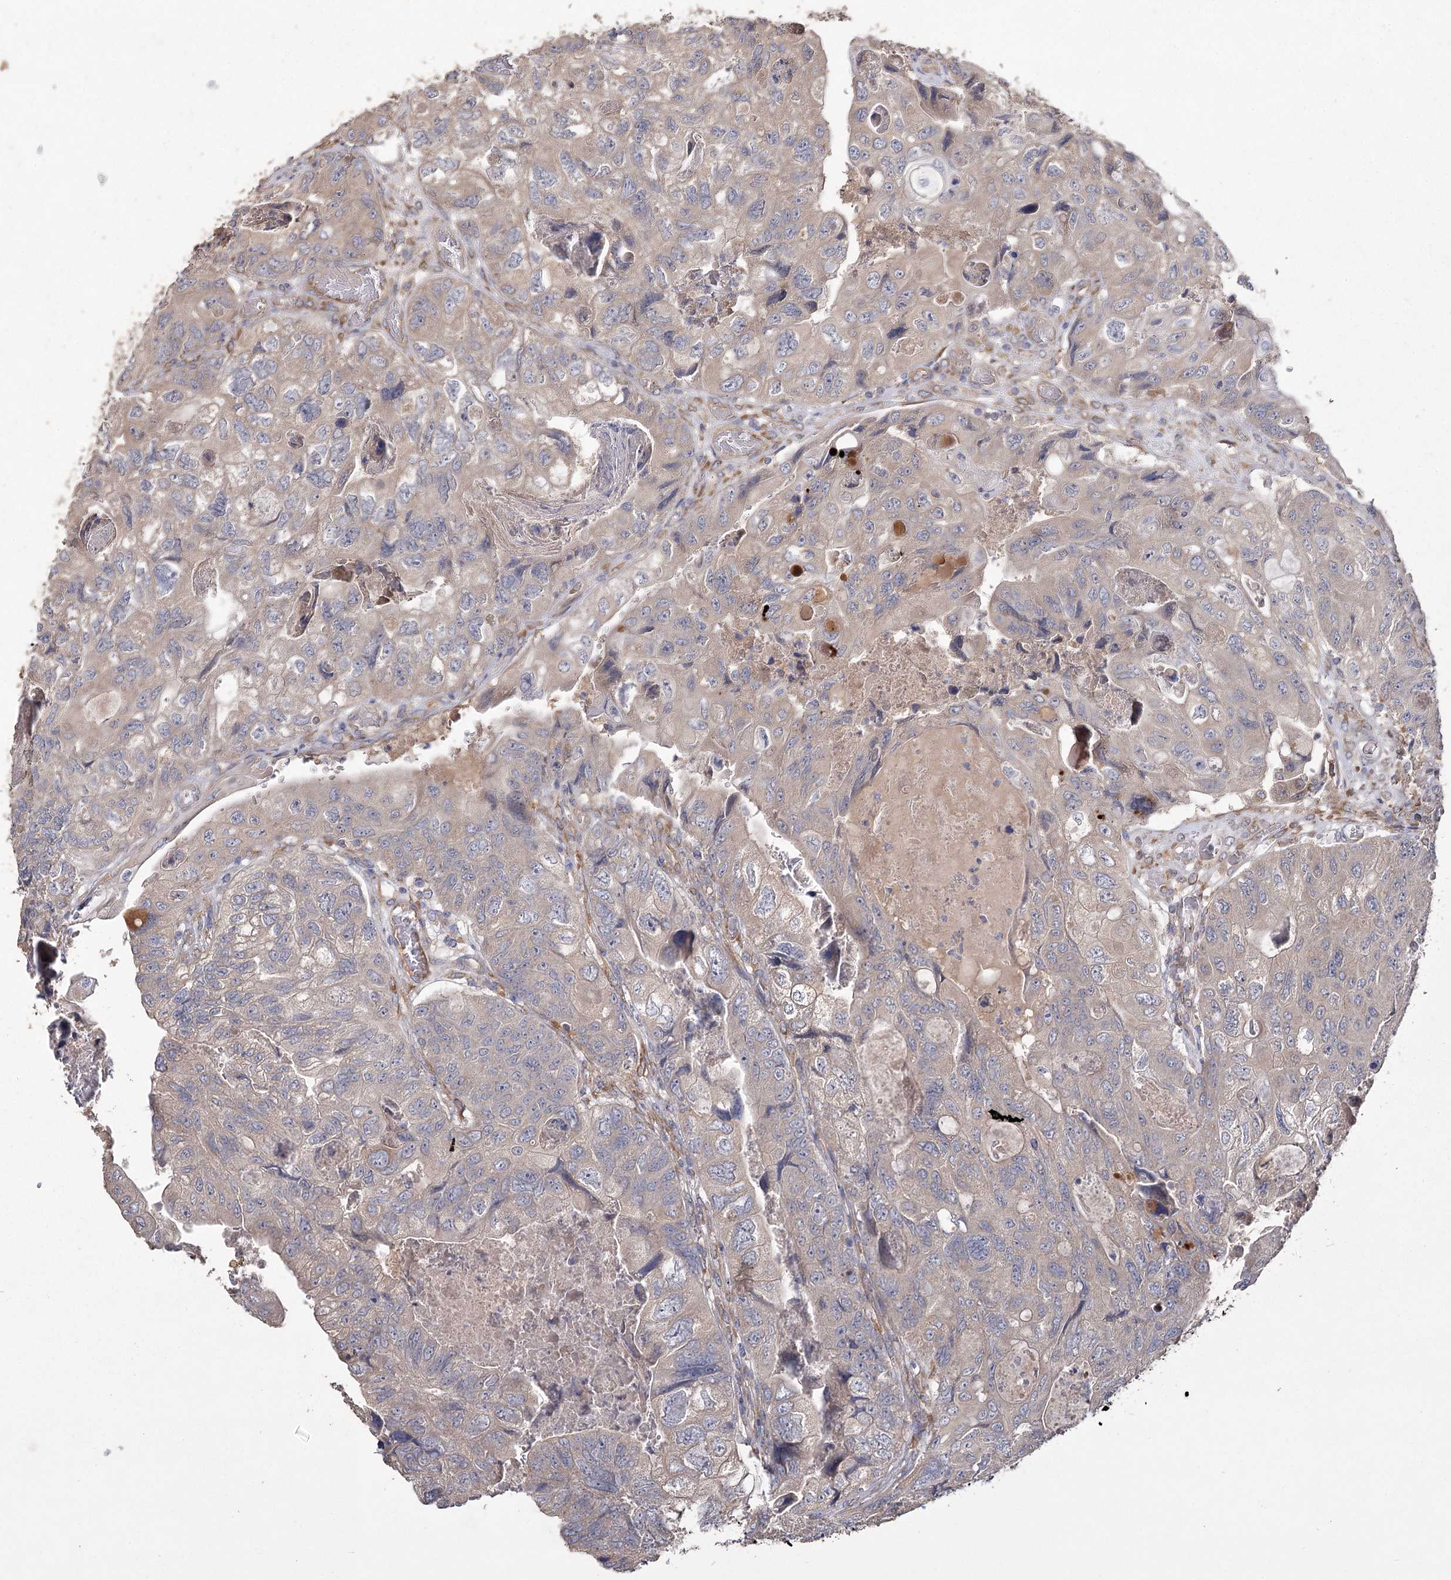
{"staining": {"intensity": "negative", "quantity": "none", "location": "none"}, "tissue": "colorectal cancer", "cell_type": "Tumor cells", "image_type": "cancer", "snomed": [{"axis": "morphology", "description": "Adenocarcinoma, NOS"}, {"axis": "topography", "description": "Rectum"}], "caption": "Immunohistochemistry (IHC) of human colorectal adenocarcinoma reveals no expression in tumor cells. Nuclei are stained in blue.", "gene": "RIN2", "patient": {"sex": "male", "age": 63}}